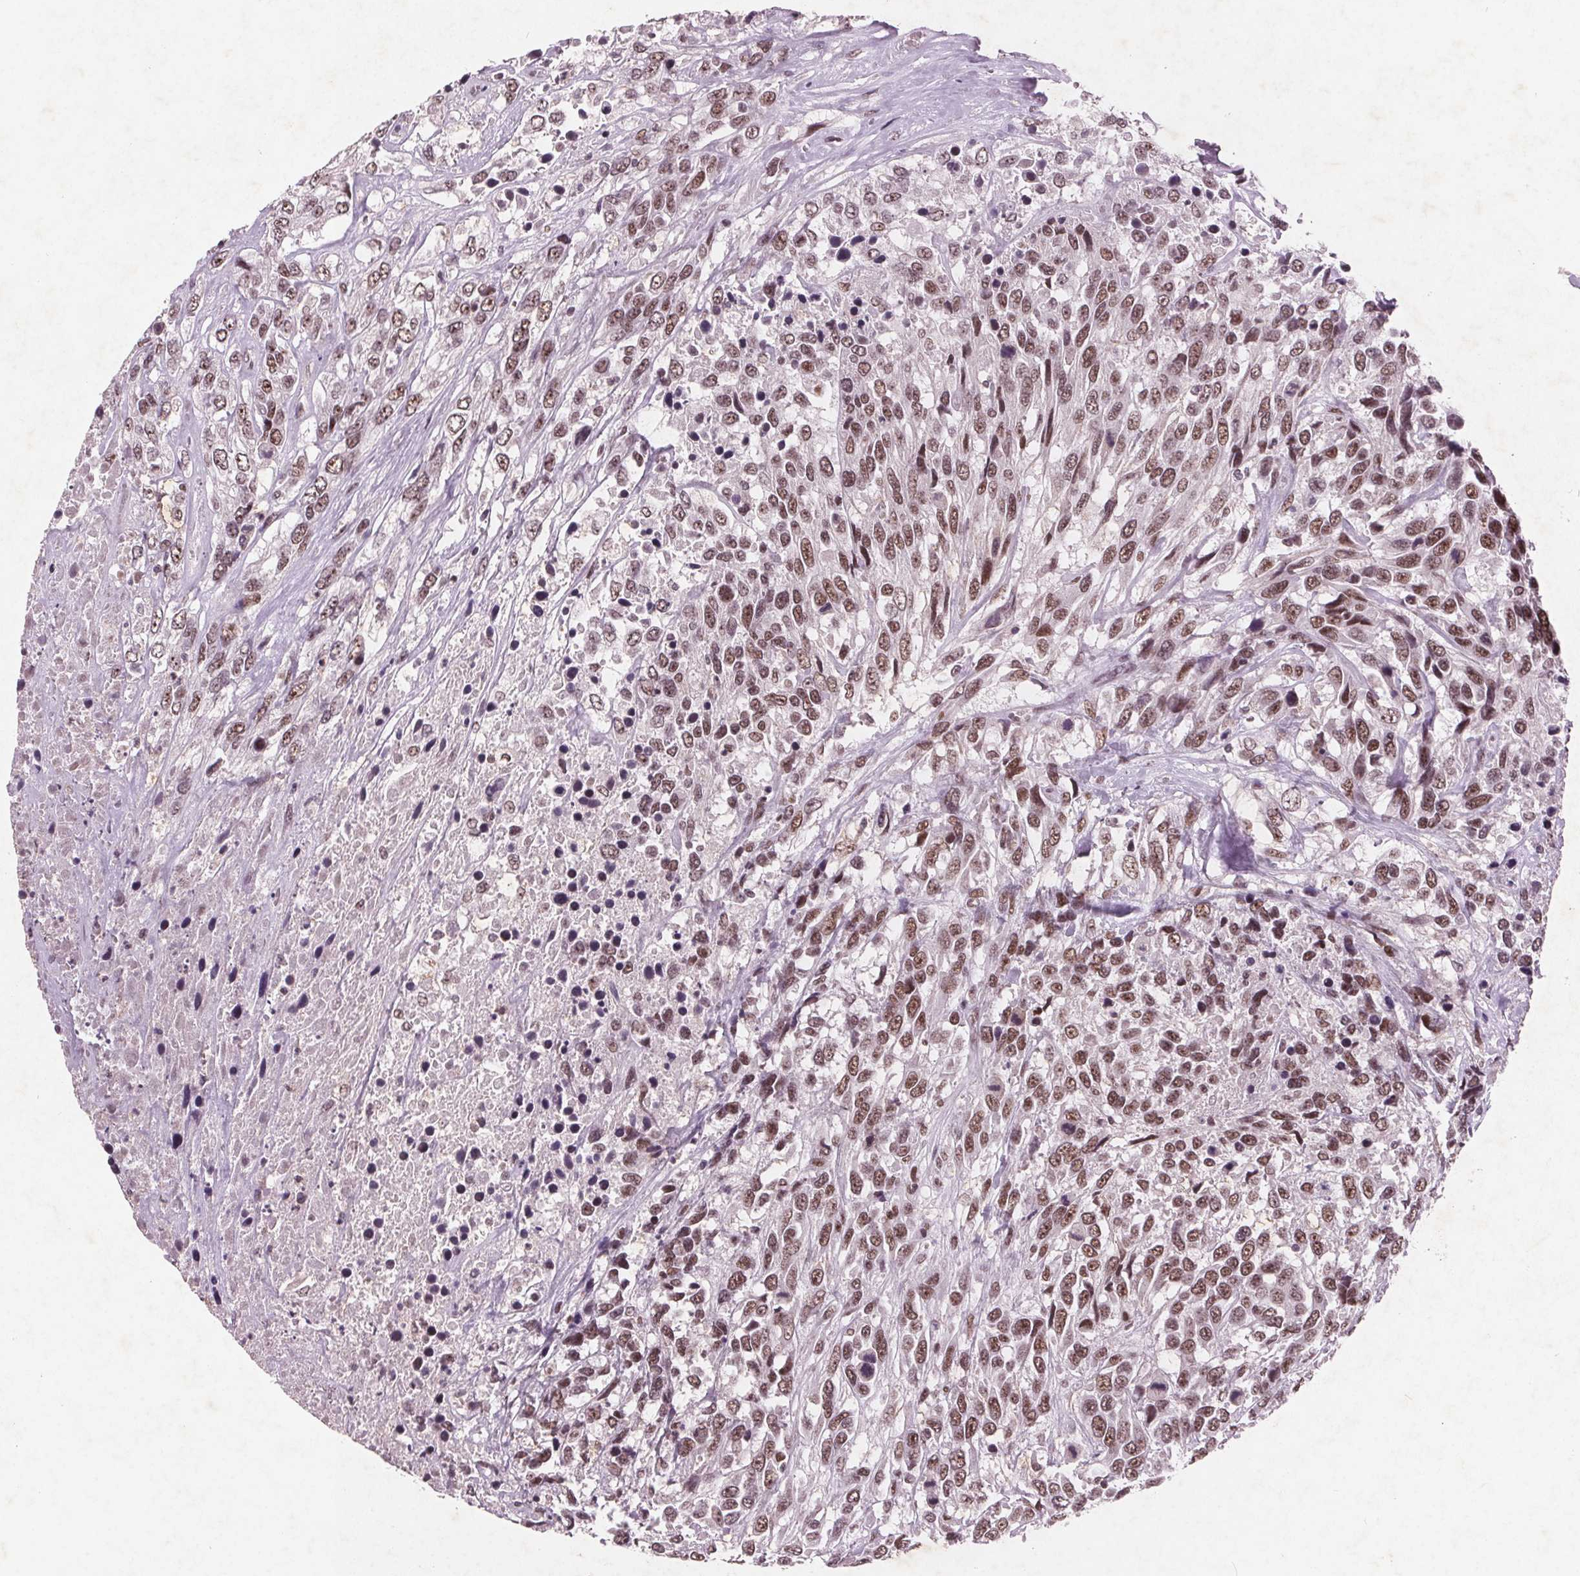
{"staining": {"intensity": "moderate", "quantity": ">75%", "location": "nuclear"}, "tissue": "urothelial cancer", "cell_type": "Tumor cells", "image_type": "cancer", "snomed": [{"axis": "morphology", "description": "Urothelial carcinoma, High grade"}, {"axis": "topography", "description": "Urinary bladder"}], "caption": "A high-resolution micrograph shows immunohistochemistry (IHC) staining of high-grade urothelial carcinoma, which reveals moderate nuclear expression in approximately >75% of tumor cells.", "gene": "RPS6KA2", "patient": {"sex": "female", "age": 70}}